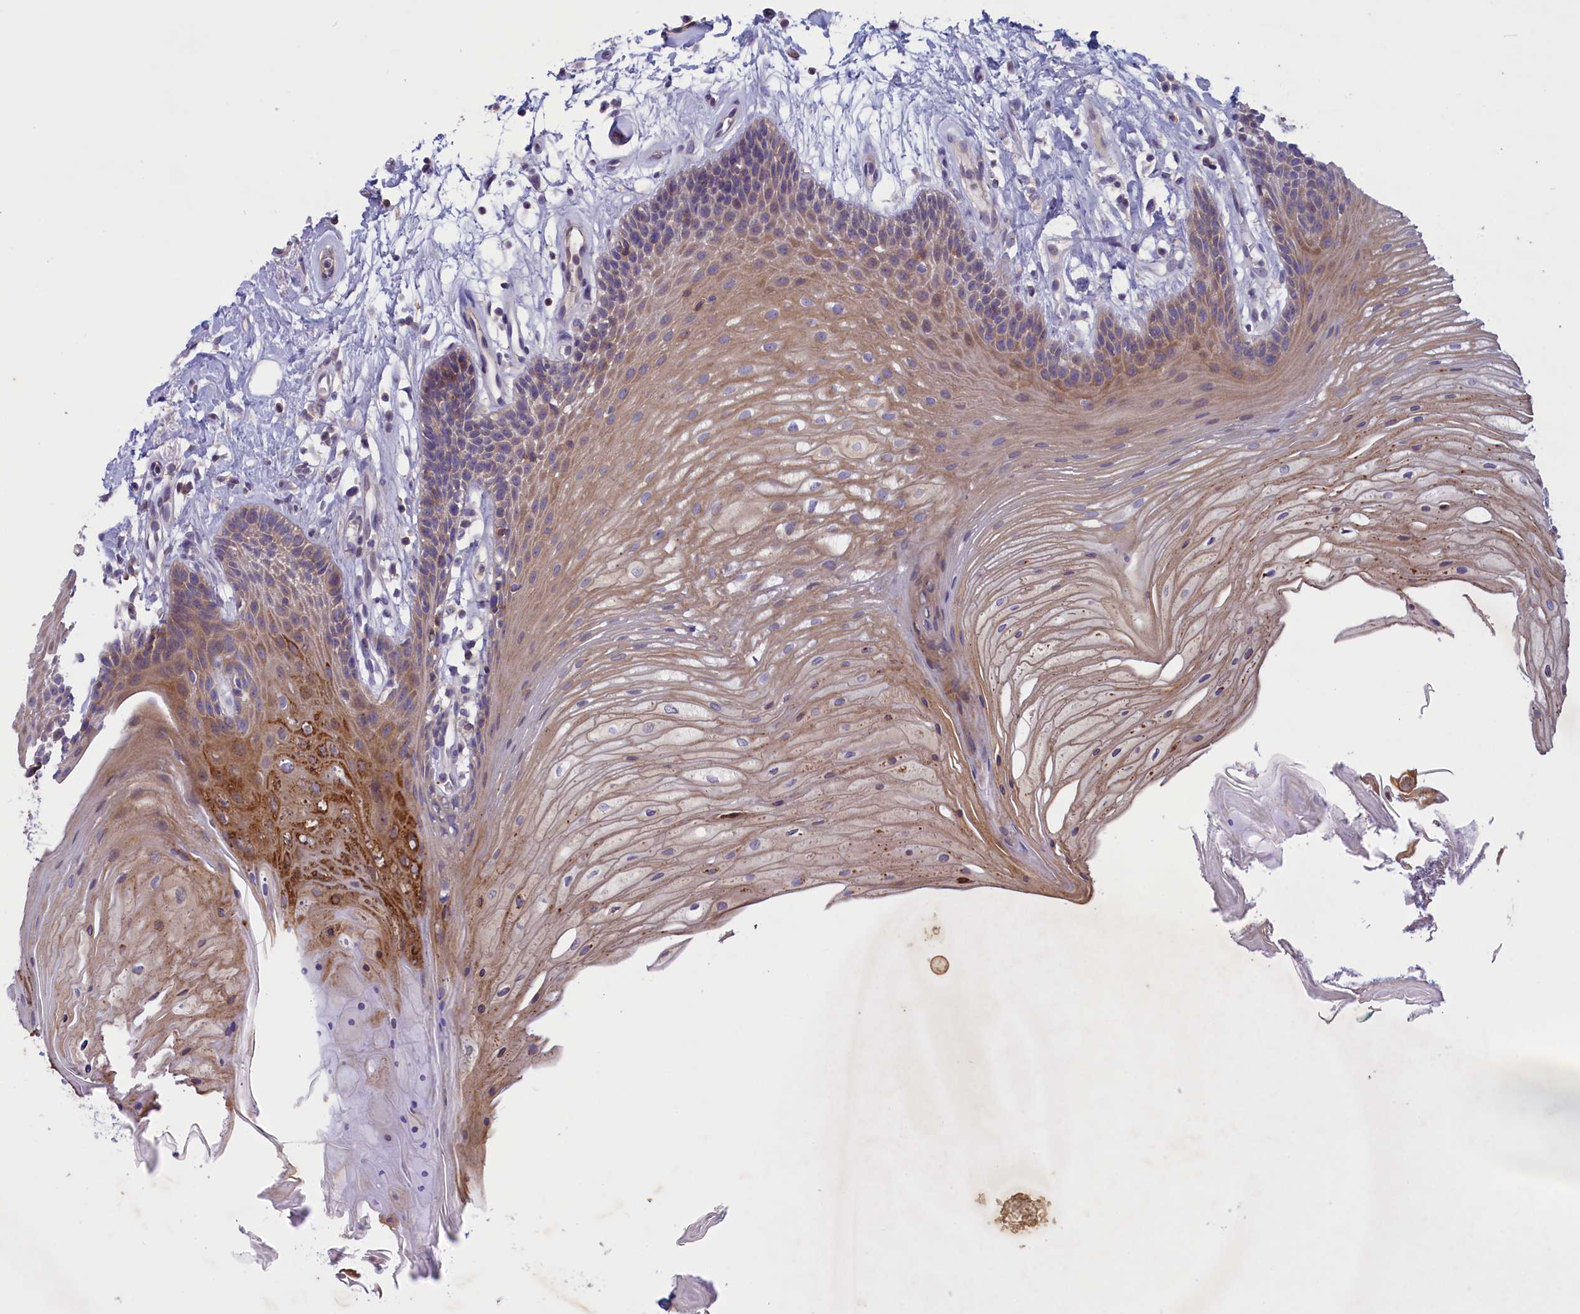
{"staining": {"intensity": "moderate", "quantity": "25%-75%", "location": "cytoplasmic/membranous"}, "tissue": "oral mucosa", "cell_type": "Squamous epithelial cells", "image_type": "normal", "snomed": [{"axis": "morphology", "description": "Normal tissue, NOS"}, {"axis": "topography", "description": "Oral tissue"}], "caption": "A brown stain highlights moderate cytoplasmic/membranous positivity of a protein in squamous epithelial cells of normal human oral mucosa.", "gene": "CORO2A", "patient": {"sex": "female", "age": 80}}